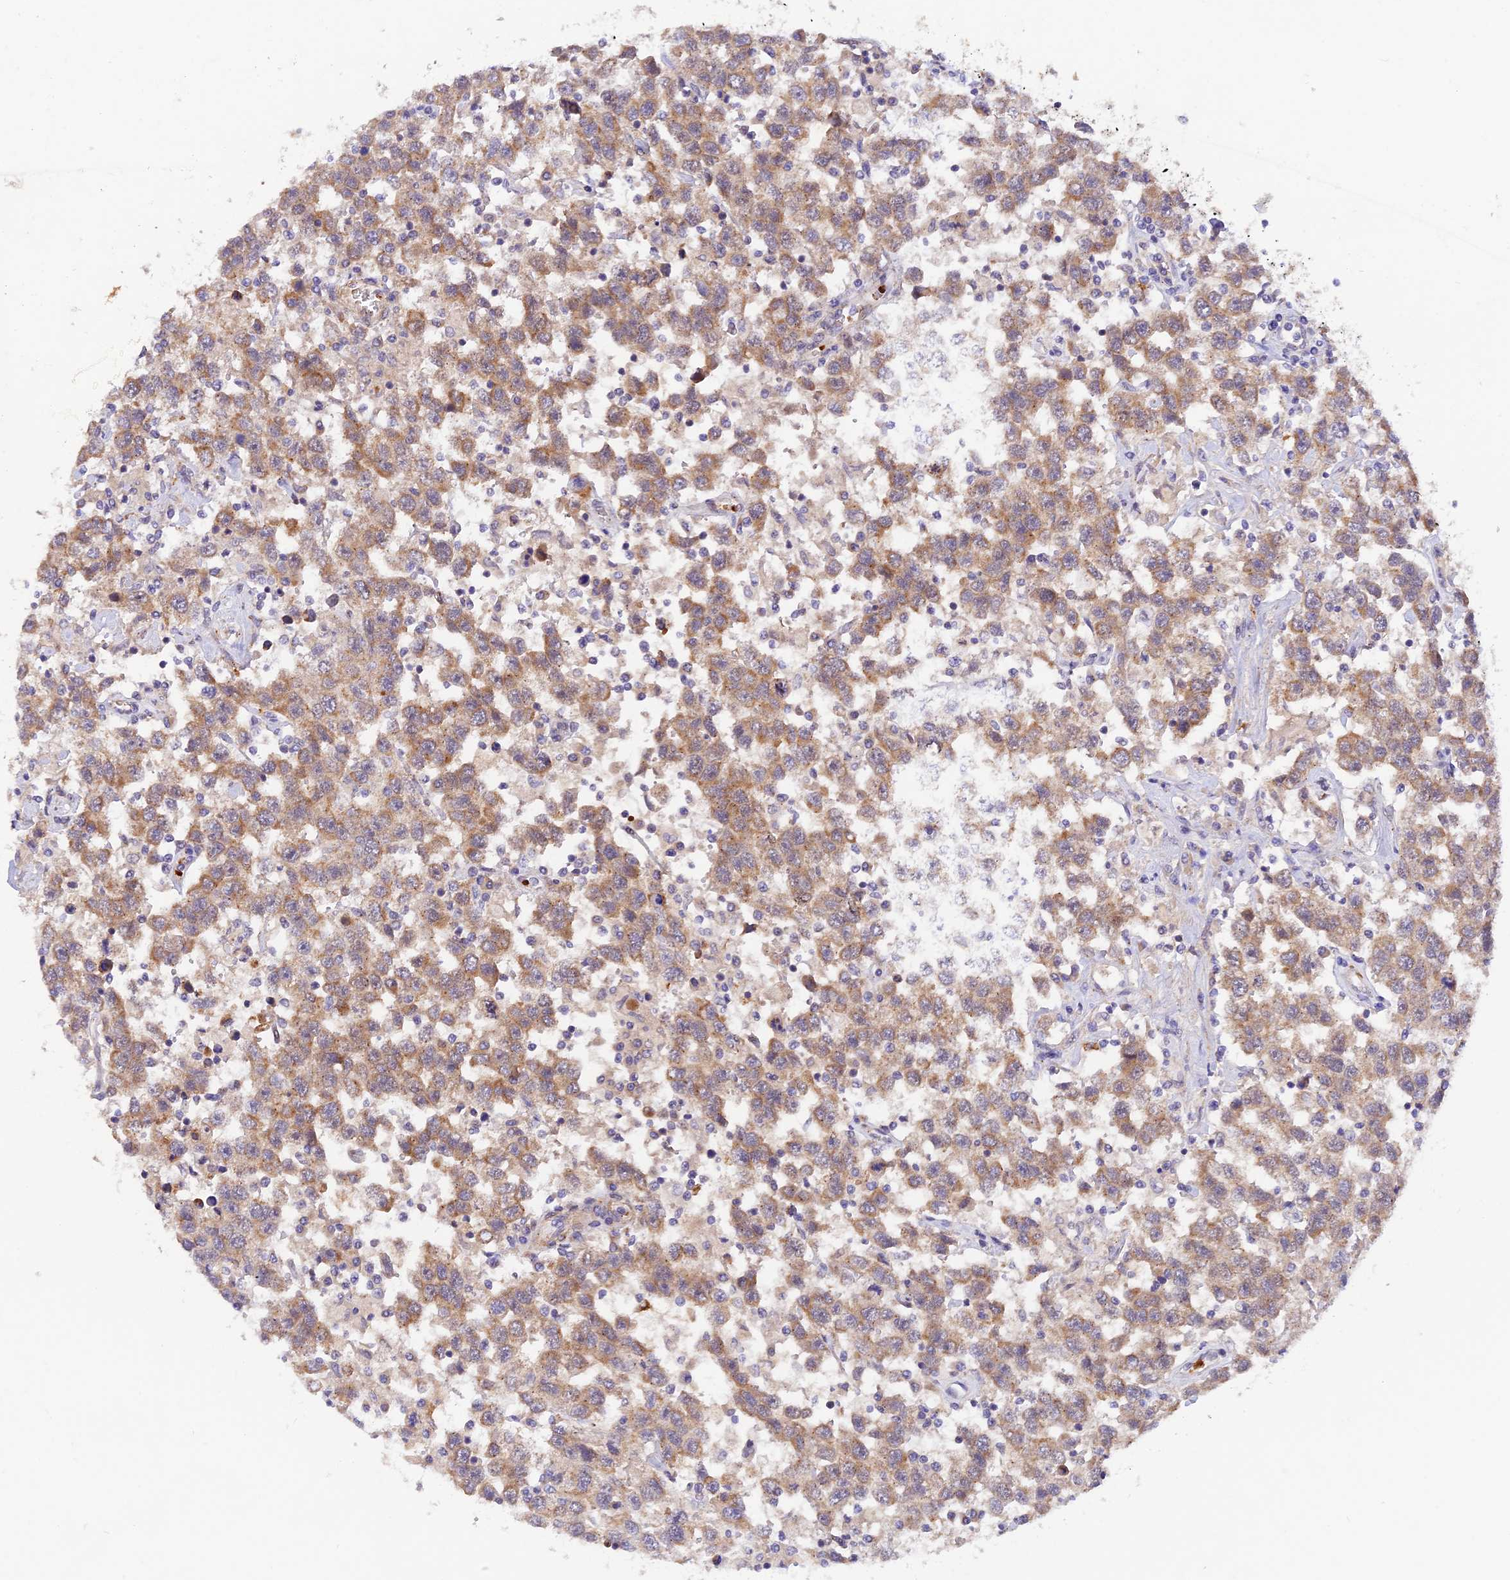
{"staining": {"intensity": "moderate", "quantity": ">75%", "location": "cytoplasmic/membranous"}, "tissue": "testis cancer", "cell_type": "Tumor cells", "image_type": "cancer", "snomed": [{"axis": "morphology", "description": "Seminoma, NOS"}, {"axis": "topography", "description": "Testis"}], "caption": "A brown stain labels moderate cytoplasmic/membranous positivity of a protein in human seminoma (testis) tumor cells.", "gene": "WDFY4", "patient": {"sex": "male", "age": 41}}